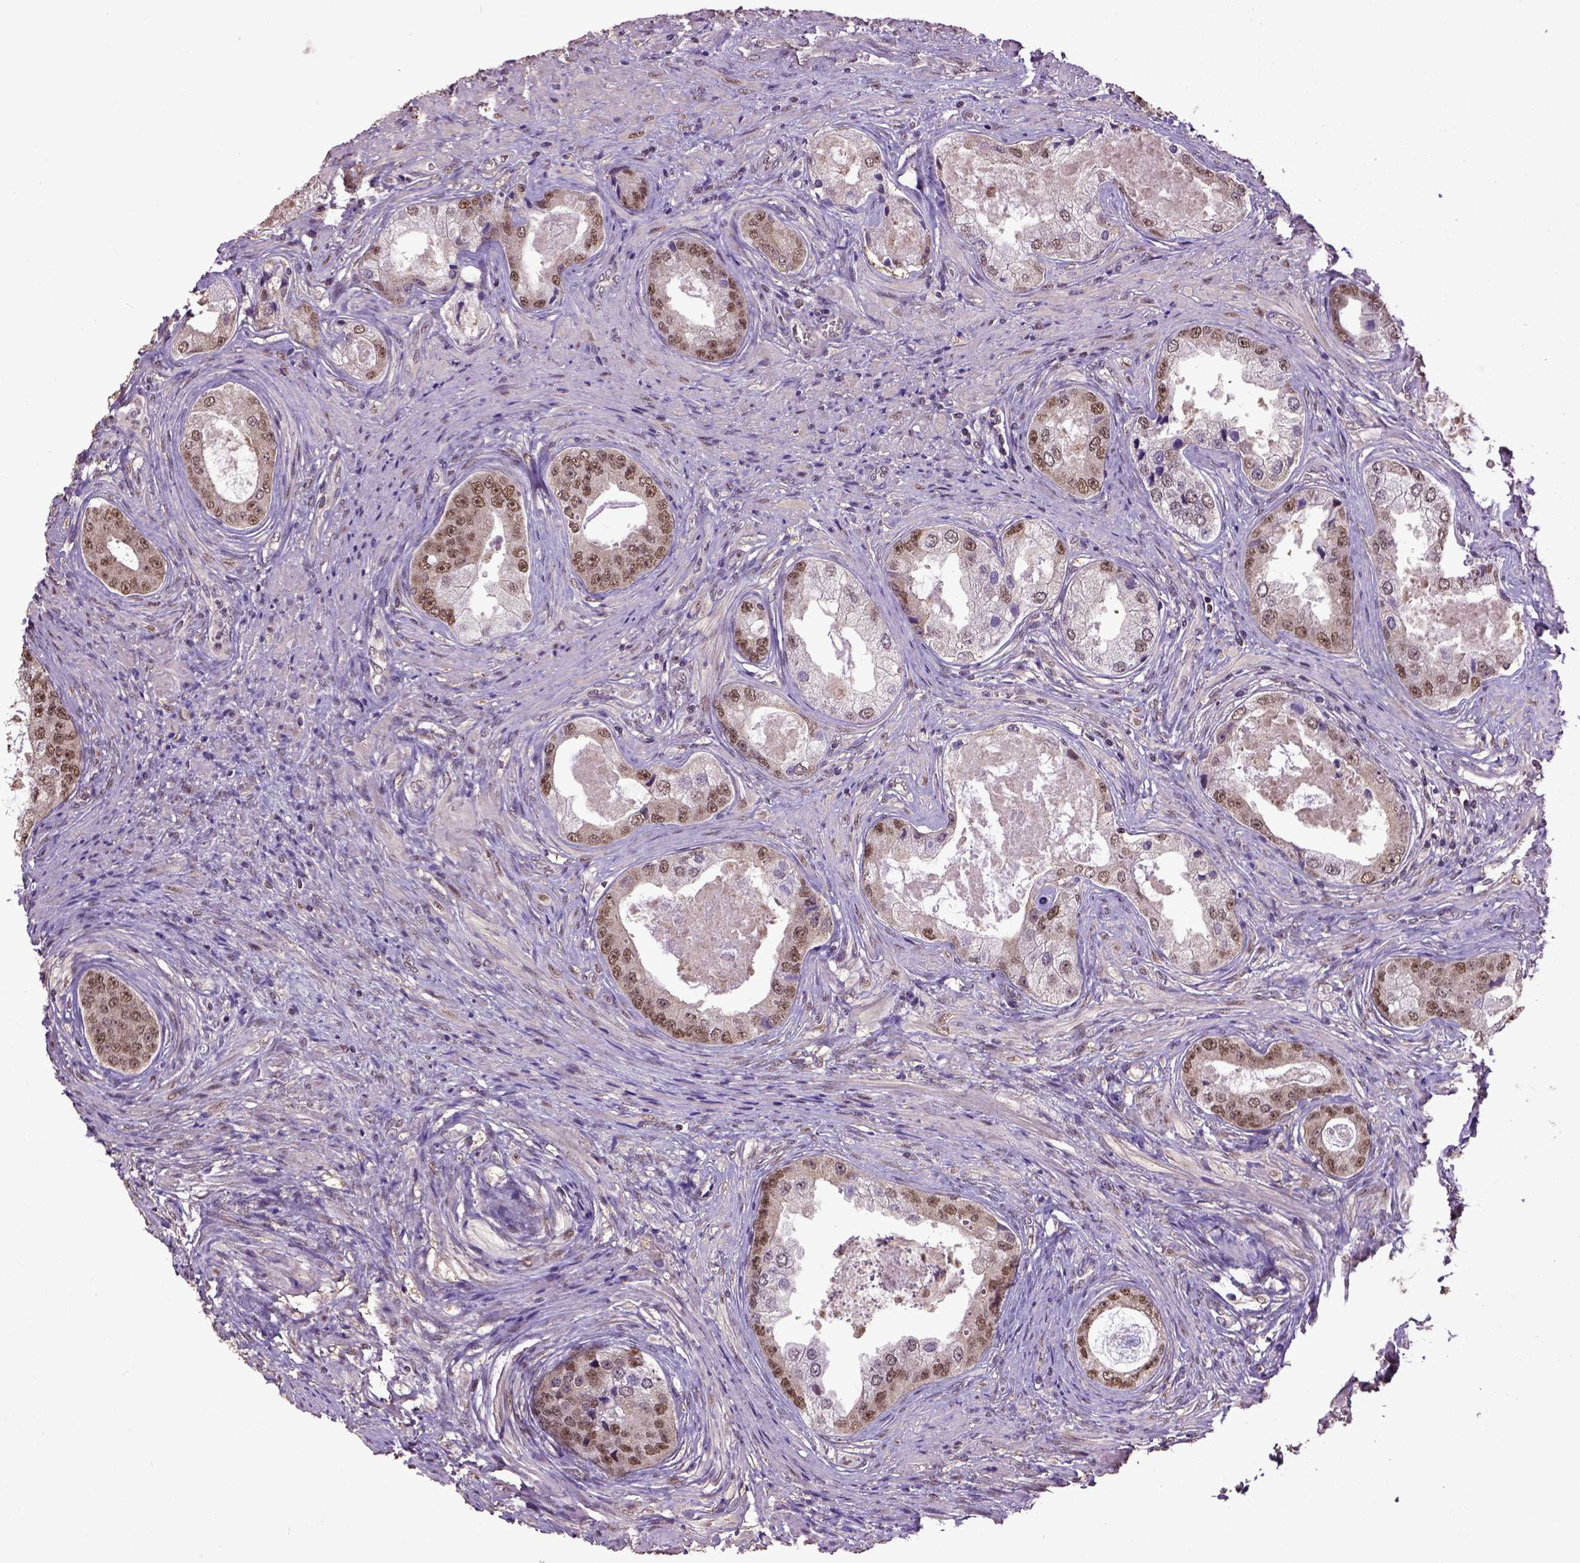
{"staining": {"intensity": "moderate", "quantity": ">75%", "location": "cytoplasmic/membranous,nuclear"}, "tissue": "prostate cancer", "cell_type": "Tumor cells", "image_type": "cancer", "snomed": [{"axis": "morphology", "description": "Adenocarcinoma, Low grade"}, {"axis": "topography", "description": "Prostate"}], "caption": "An image of adenocarcinoma (low-grade) (prostate) stained for a protein shows moderate cytoplasmic/membranous and nuclear brown staining in tumor cells.", "gene": "UBA3", "patient": {"sex": "male", "age": 68}}